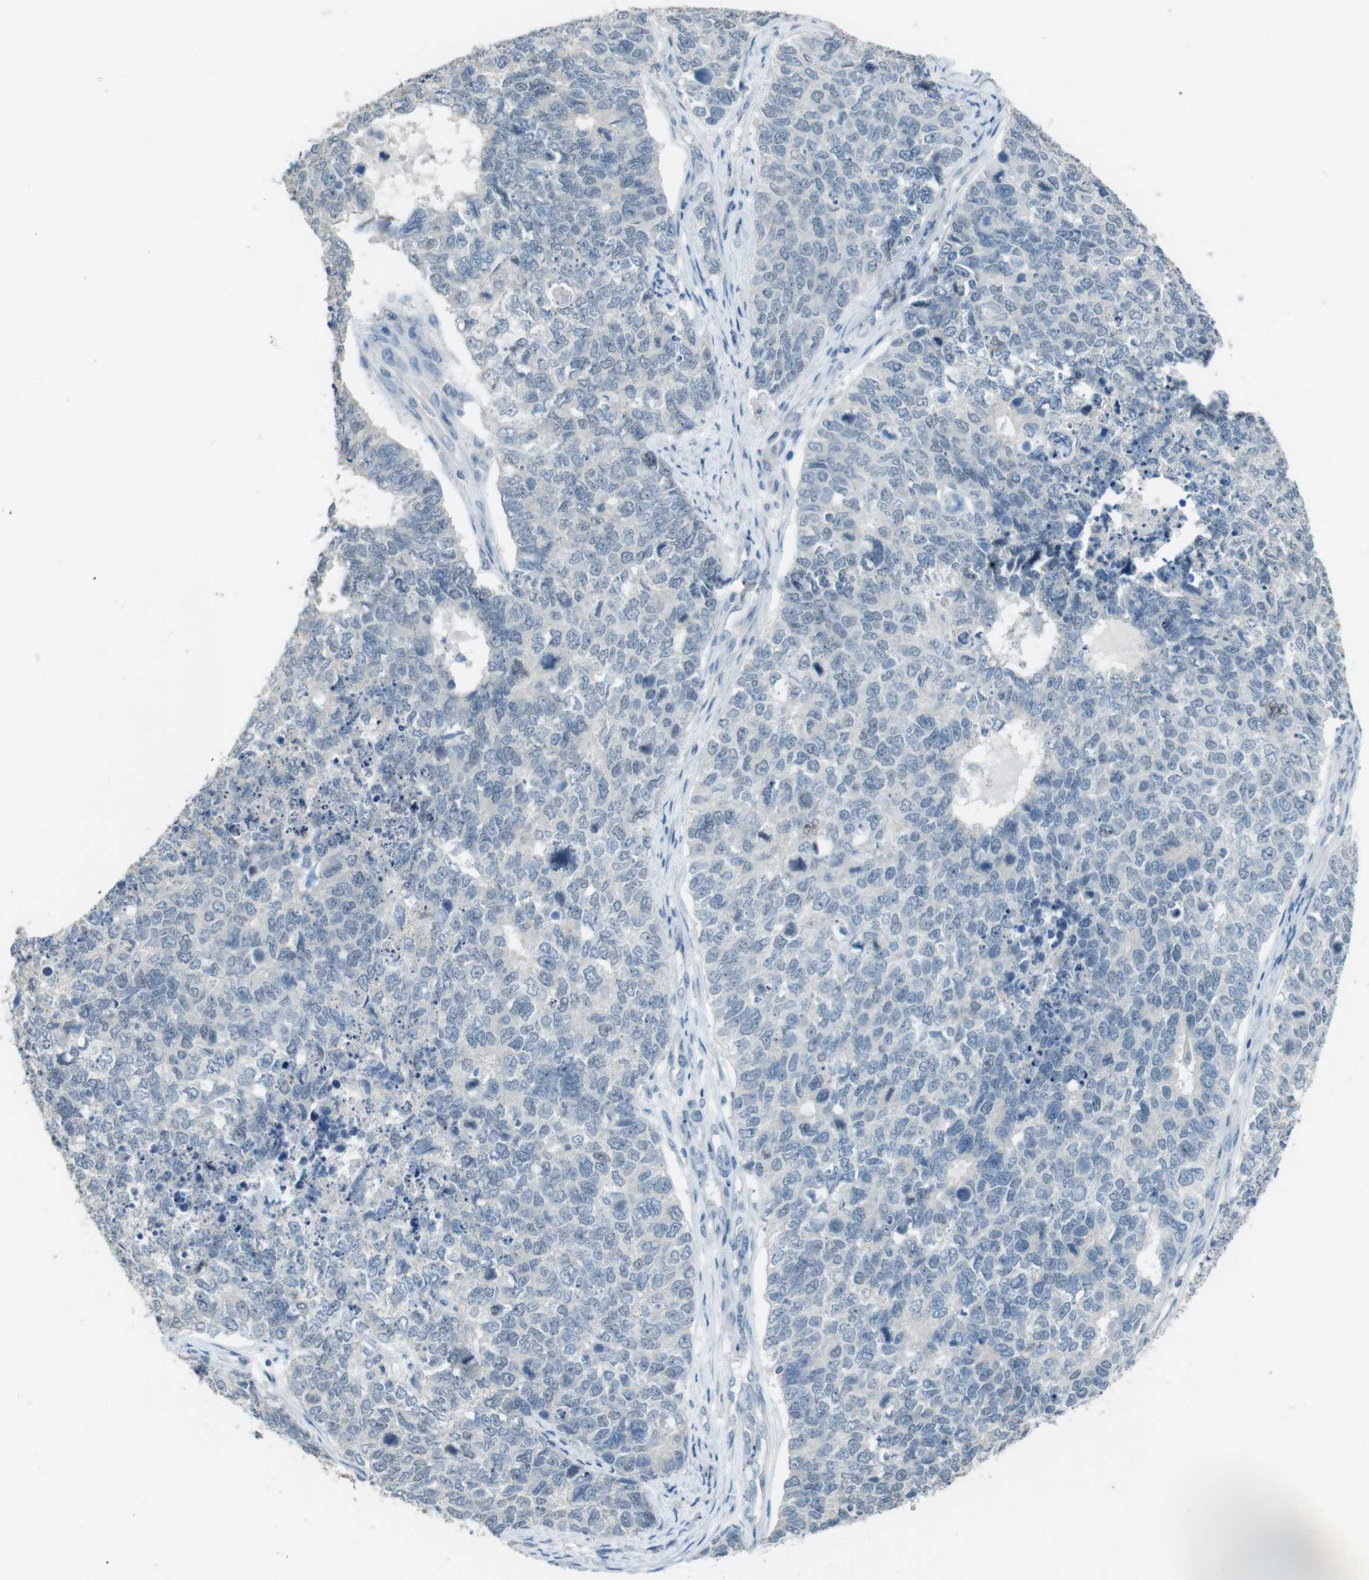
{"staining": {"intensity": "negative", "quantity": "none", "location": "none"}, "tissue": "cervical cancer", "cell_type": "Tumor cells", "image_type": "cancer", "snomed": [{"axis": "morphology", "description": "Squamous cell carcinoma, NOS"}, {"axis": "topography", "description": "Cervix"}], "caption": "Immunohistochemical staining of cervical squamous cell carcinoma reveals no significant expression in tumor cells.", "gene": "ENTPD7", "patient": {"sex": "female", "age": 63}}